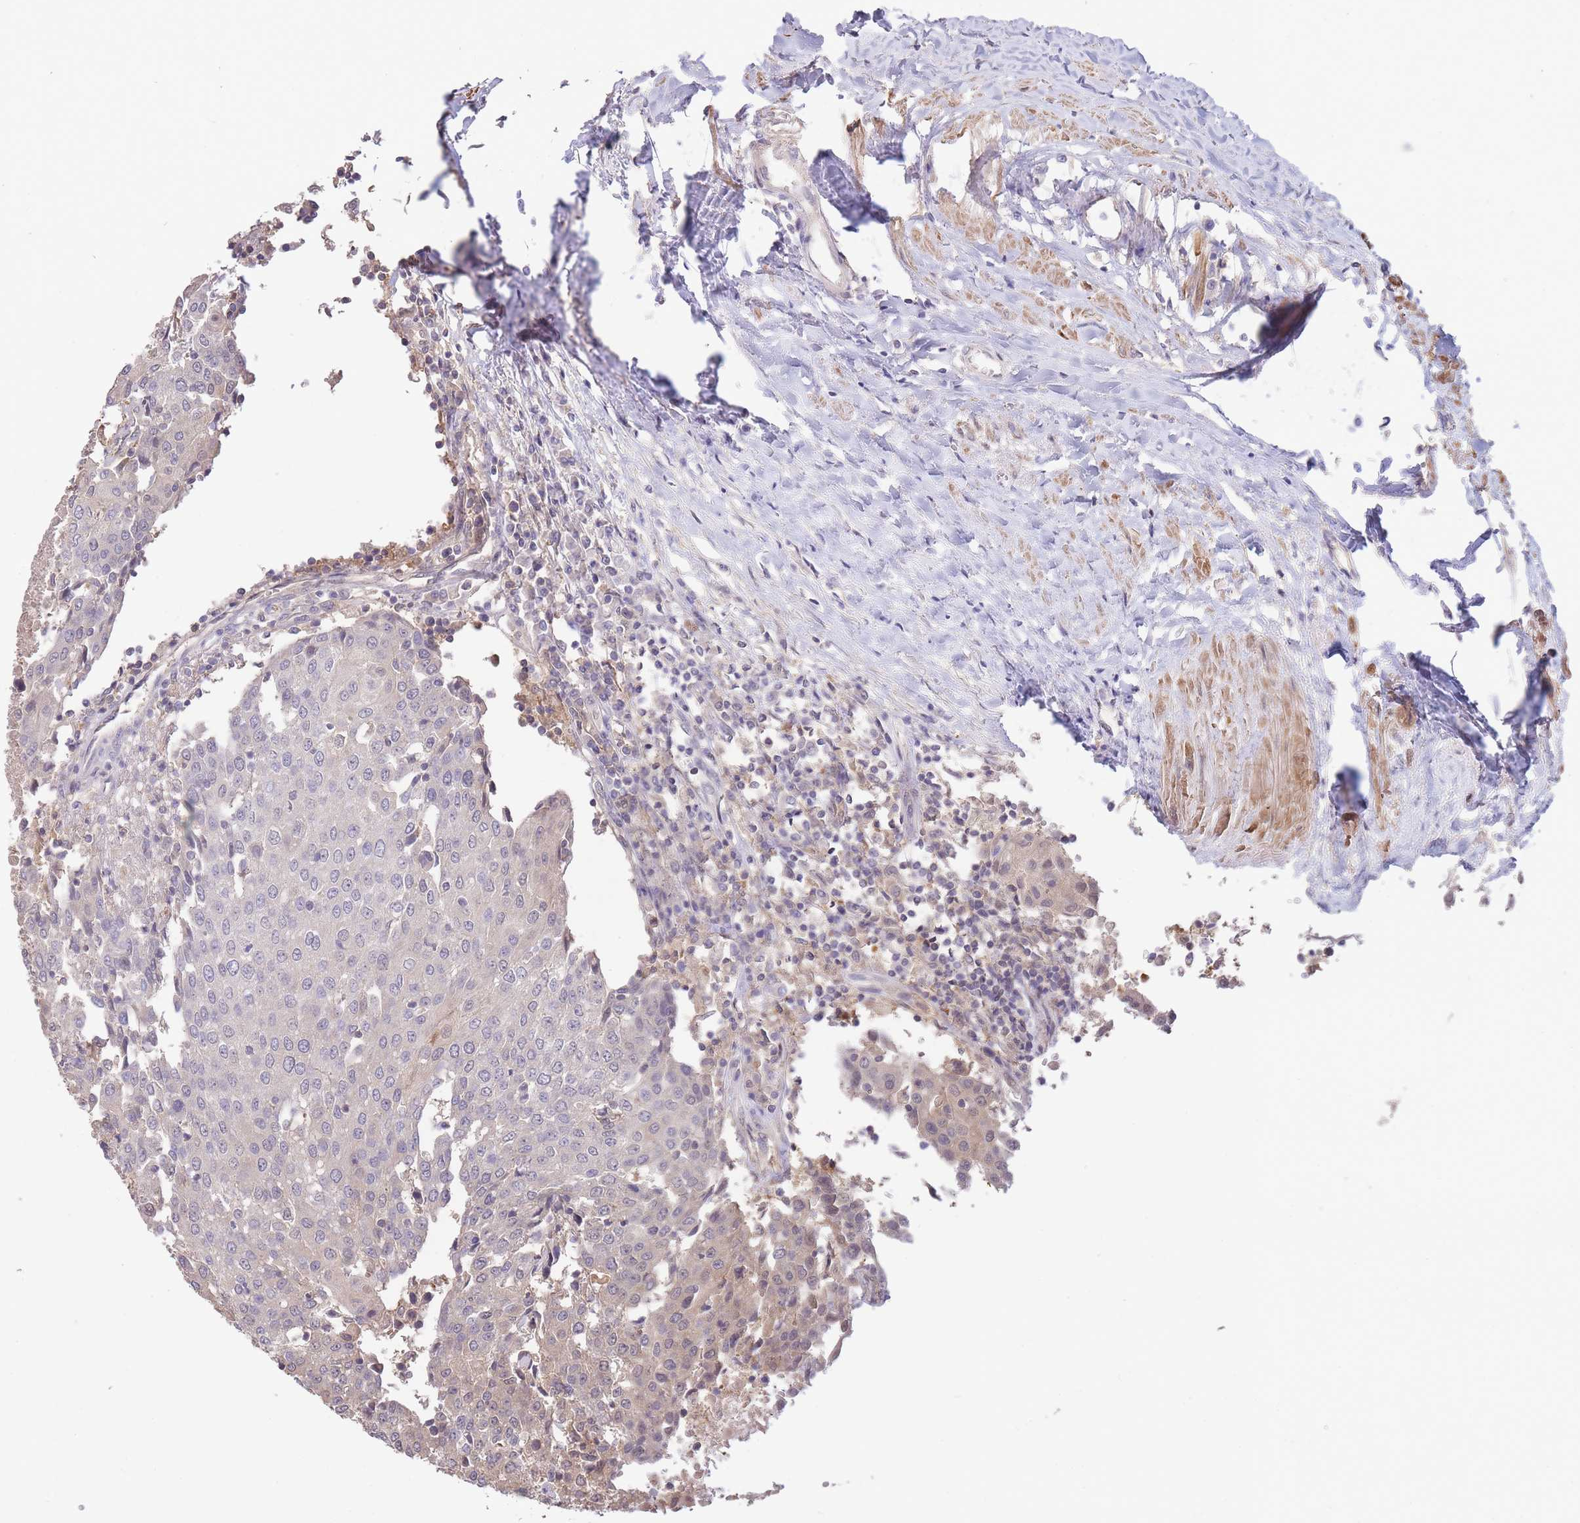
{"staining": {"intensity": "negative", "quantity": "none", "location": "none"}, "tissue": "urothelial cancer", "cell_type": "Tumor cells", "image_type": "cancer", "snomed": [{"axis": "morphology", "description": "Urothelial carcinoma, High grade"}, {"axis": "topography", "description": "Urinary bladder"}], "caption": "Urothelial carcinoma (high-grade) stained for a protein using IHC reveals no positivity tumor cells.", "gene": "ZNF304", "patient": {"sex": "female", "age": 85}}